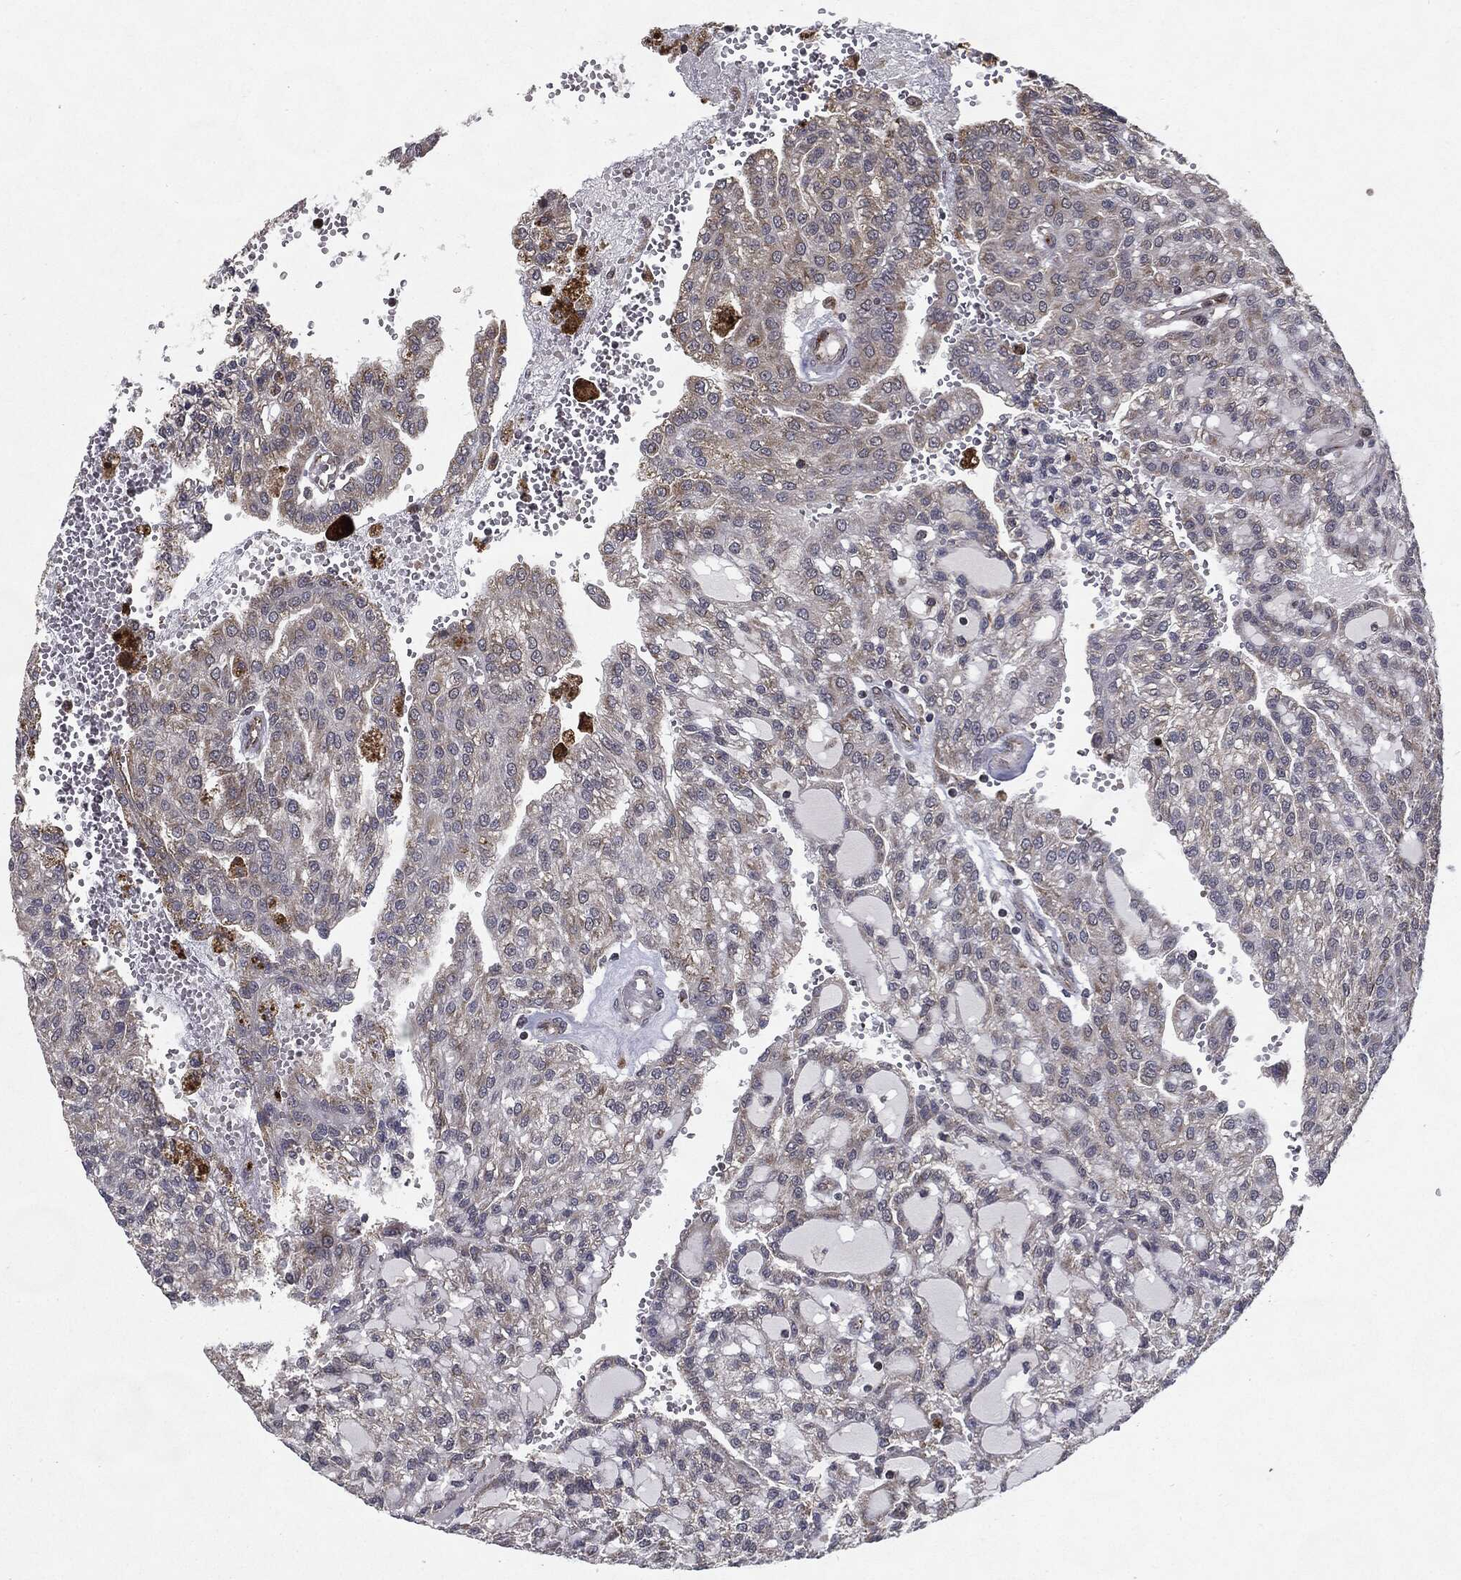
{"staining": {"intensity": "moderate", "quantity": "25%-75%", "location": "cytoplasmic/membranous"}, "tissue": "renal cancer", "cell_type": "Tumor cells", "image_type": "cancer", "snomed": [{"axis": "morphology", "description": "Adenocarcinoma, NOS"}, {"axis": "topography", "description": "Kidney"}], "caption": "A brown stain labels moderate cytoplasmic/membranous staining of a protein in human renal adenocarcinoma tumor cells.", "gene": "HDAC5", "patient": {"sex": "male", "age": 63}}